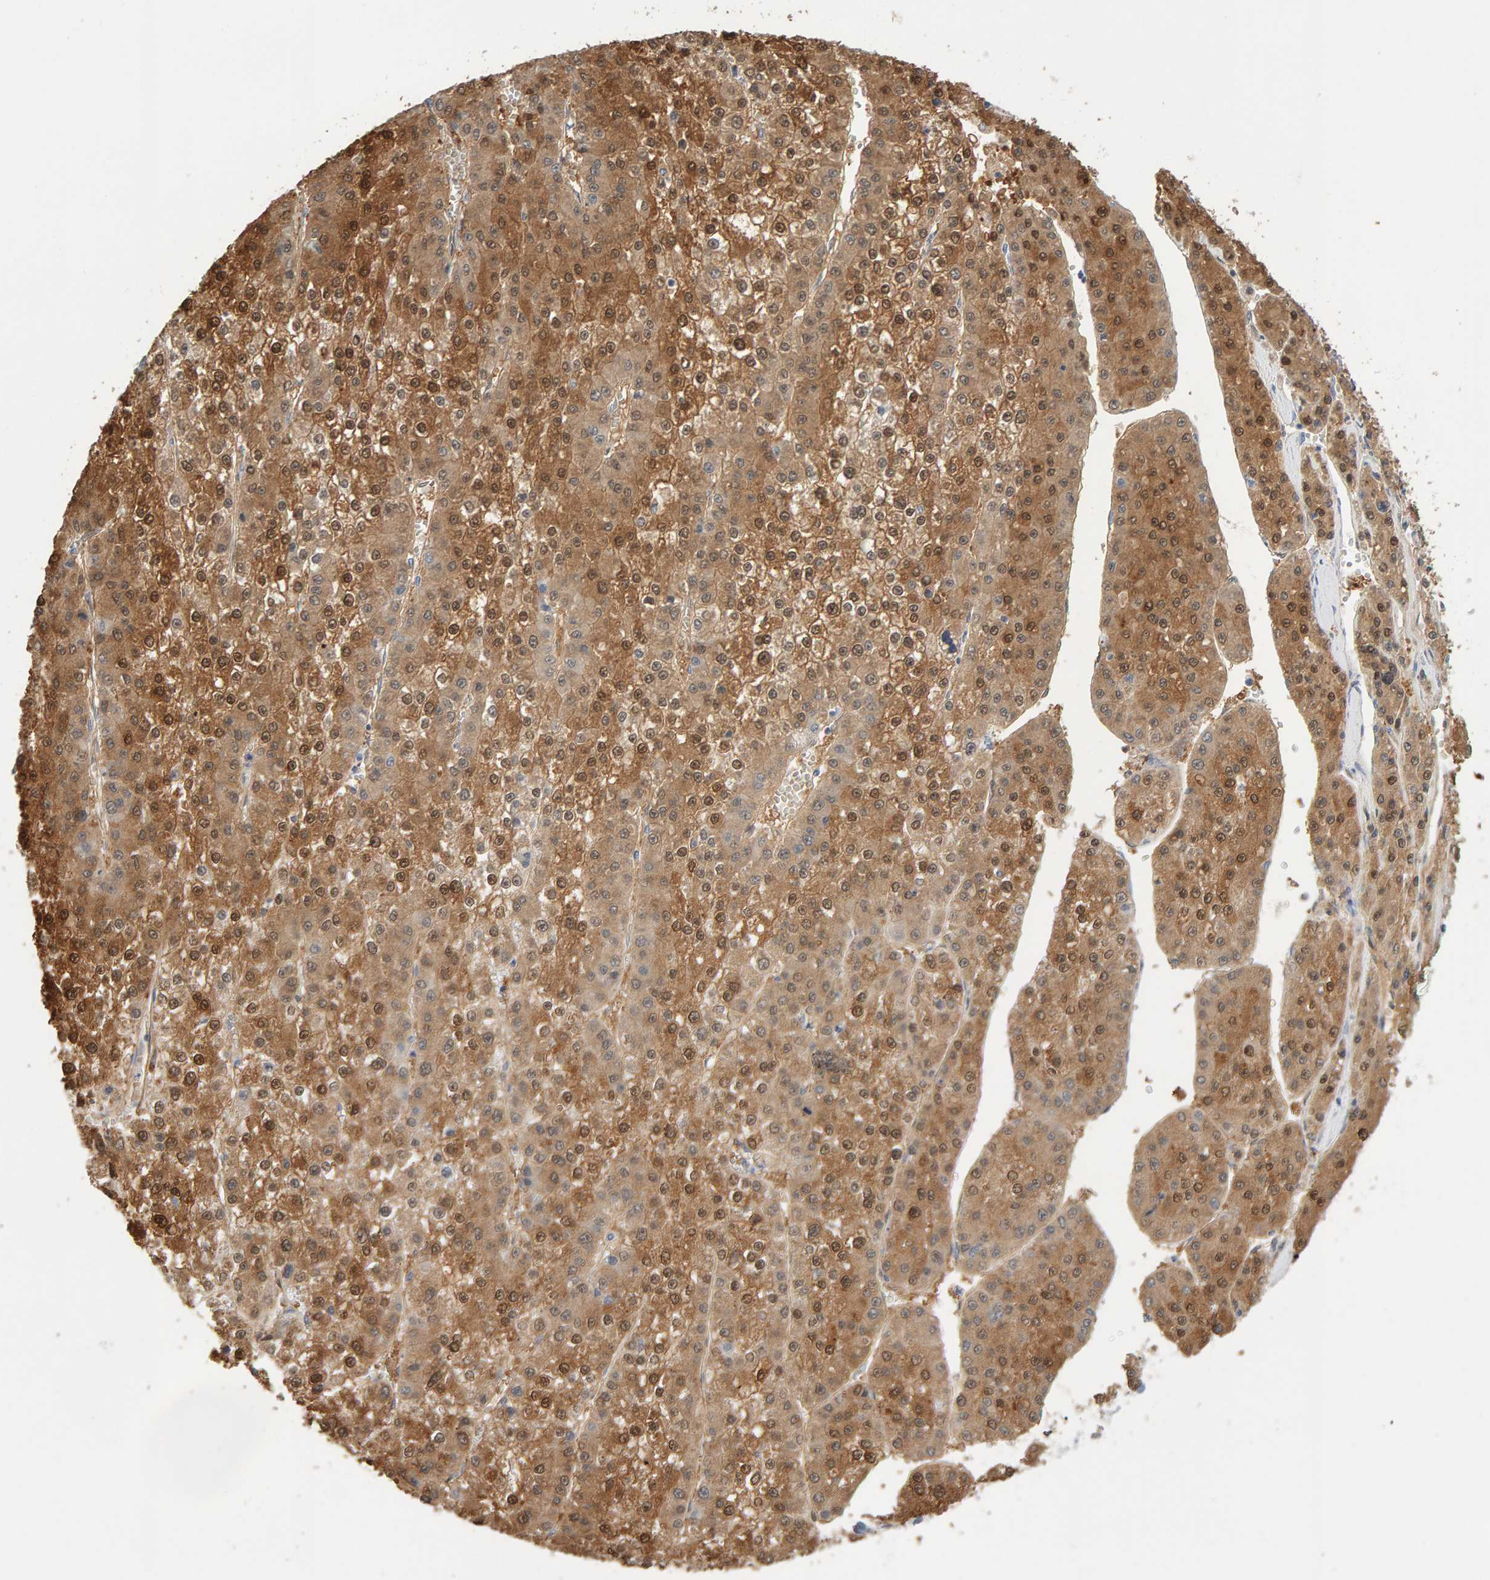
{"staining": {"intensity": "moderate", "quantity": ">75%", "location": "cytoplasmic/membranous,nuclear"}, "tissue": "liver cancer", "cell_type": "Tumor cells", "image_type": "cancer", "snomed": [{"axis": "morphology", "description": "Carcinoma, Hepatocellular, NOS"}, {"axis": "topography", "description": "Liver"}], "caption": "Immunohistochemistry (IHC) of human liver hepatocellular carcinoma exhibits medium levels of moderate cytoplasmic/membranous and nuclear positivity in approximately >75% of tumor cells.", "gene": "METRNL", "patient": {"sex": "female", "age": 73}}